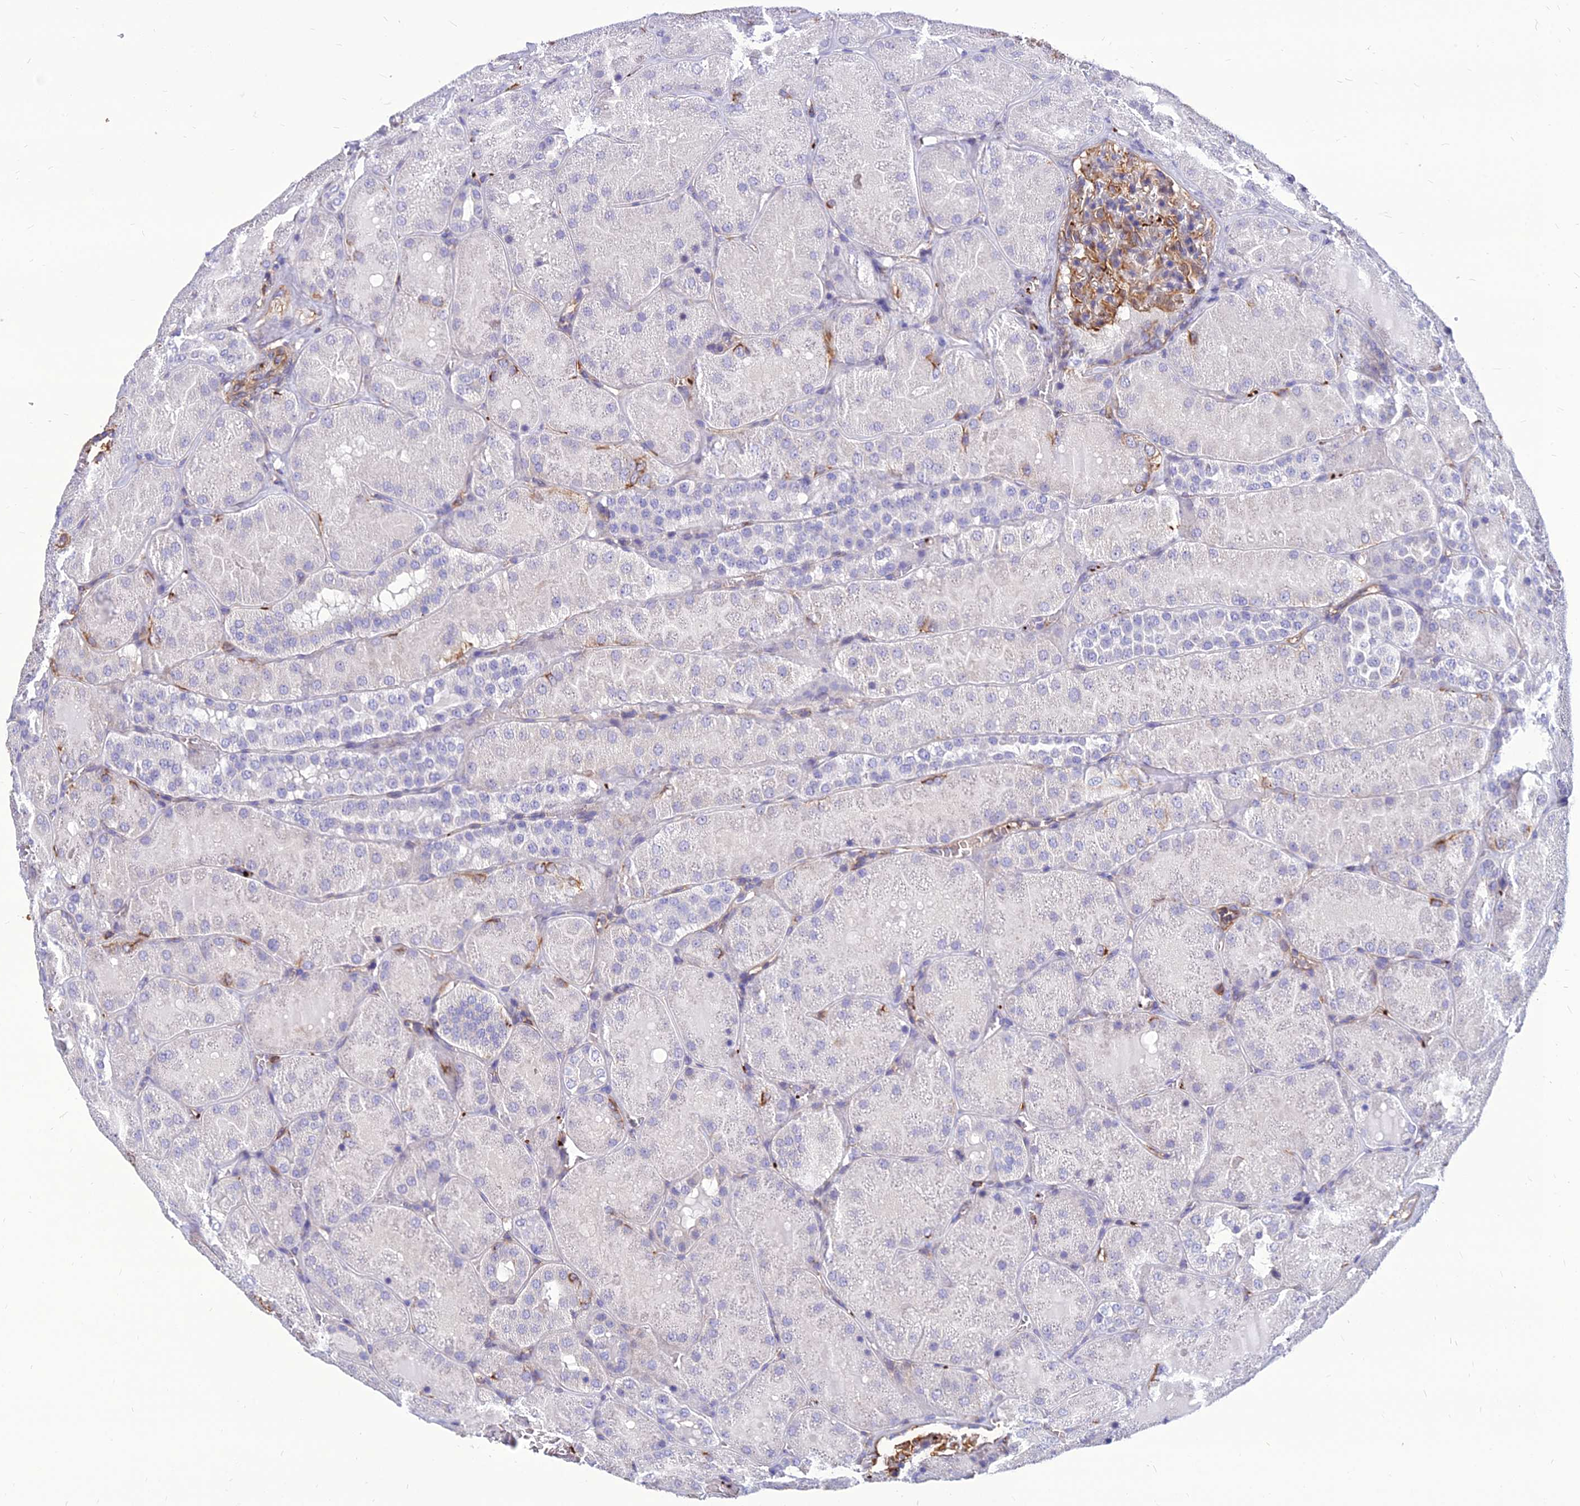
{"staining": {"intensity": "moderate", "quantity": "25%-75%", "location": "cytoplasmic/membranous"}, "tissue": "kidney", "cell_type": "Cells in glomeruli", "image_type": "normal", "snomed": [{"axis": "morphology", "description": "Normal tissue, NOS"}, {"axis": "topography", "description": "Kidney"}], "caption": "The micrograph displays immunohistochemical staining of unremarkable kidney. There is moderate cytoplasmic/membranous positivity is appreciated in about 25%-75% of cells in glomeruli. The staining is performed using DAB brown chromogen to label protein expression. The nuclei are counter-stained blue using hematoxylin.", "gene": "PSMD11", "patient": {"sex": "male", "age": 28}}